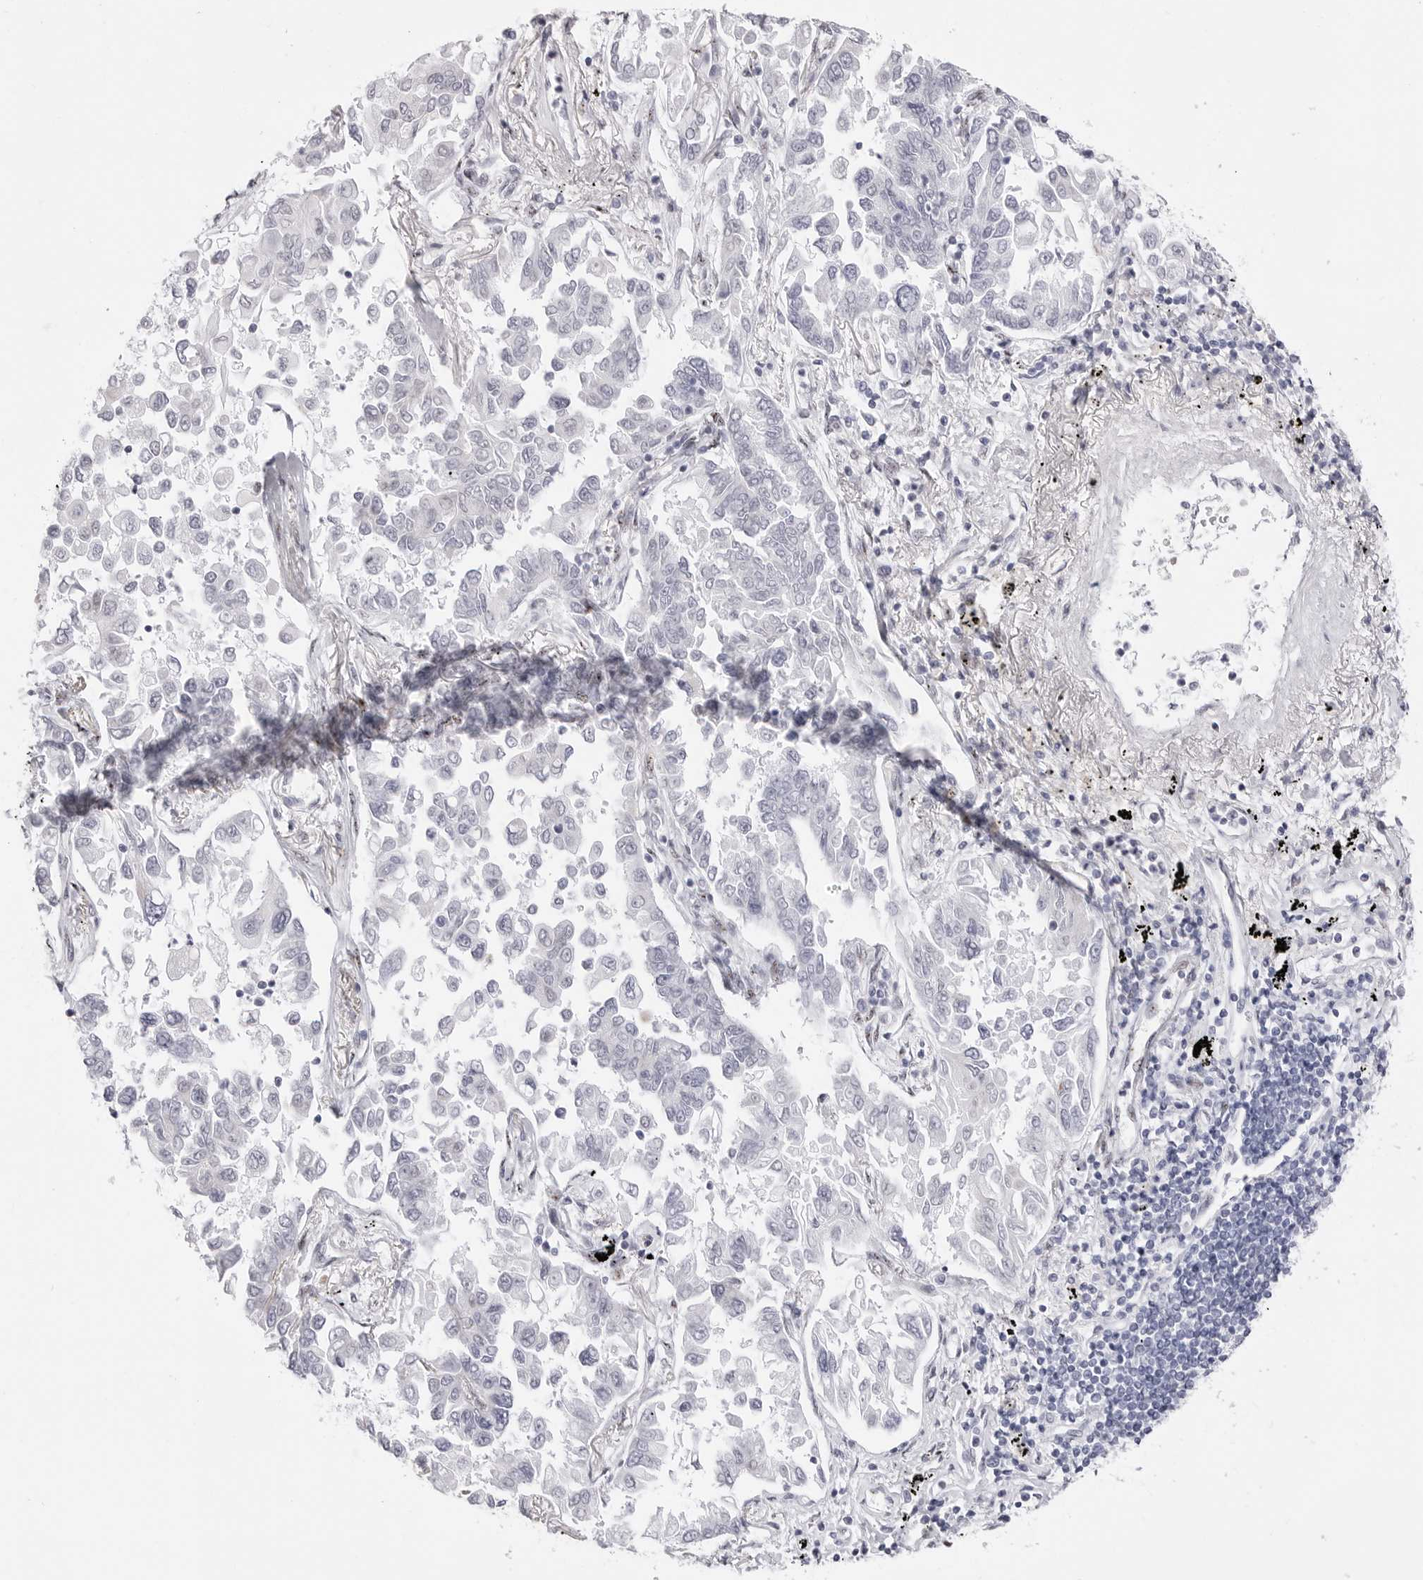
{"staining": {"intensity": "negative", "quantity": "none", "location": "none"}, "tissue": "lung cancer", "cell_type": "Tumor cells", "image_type": "cancer", "snomed": [{"axis": "morphology", "description": "Adenocarcinoma, NOS"}, {"axis": "topography", "description": "Lung"}], "caption": "Tumor cells are negative for protein expression in human lung cancer.", "gene": "TSSK1B", "patient": {"sex": "female", "age": 67}}